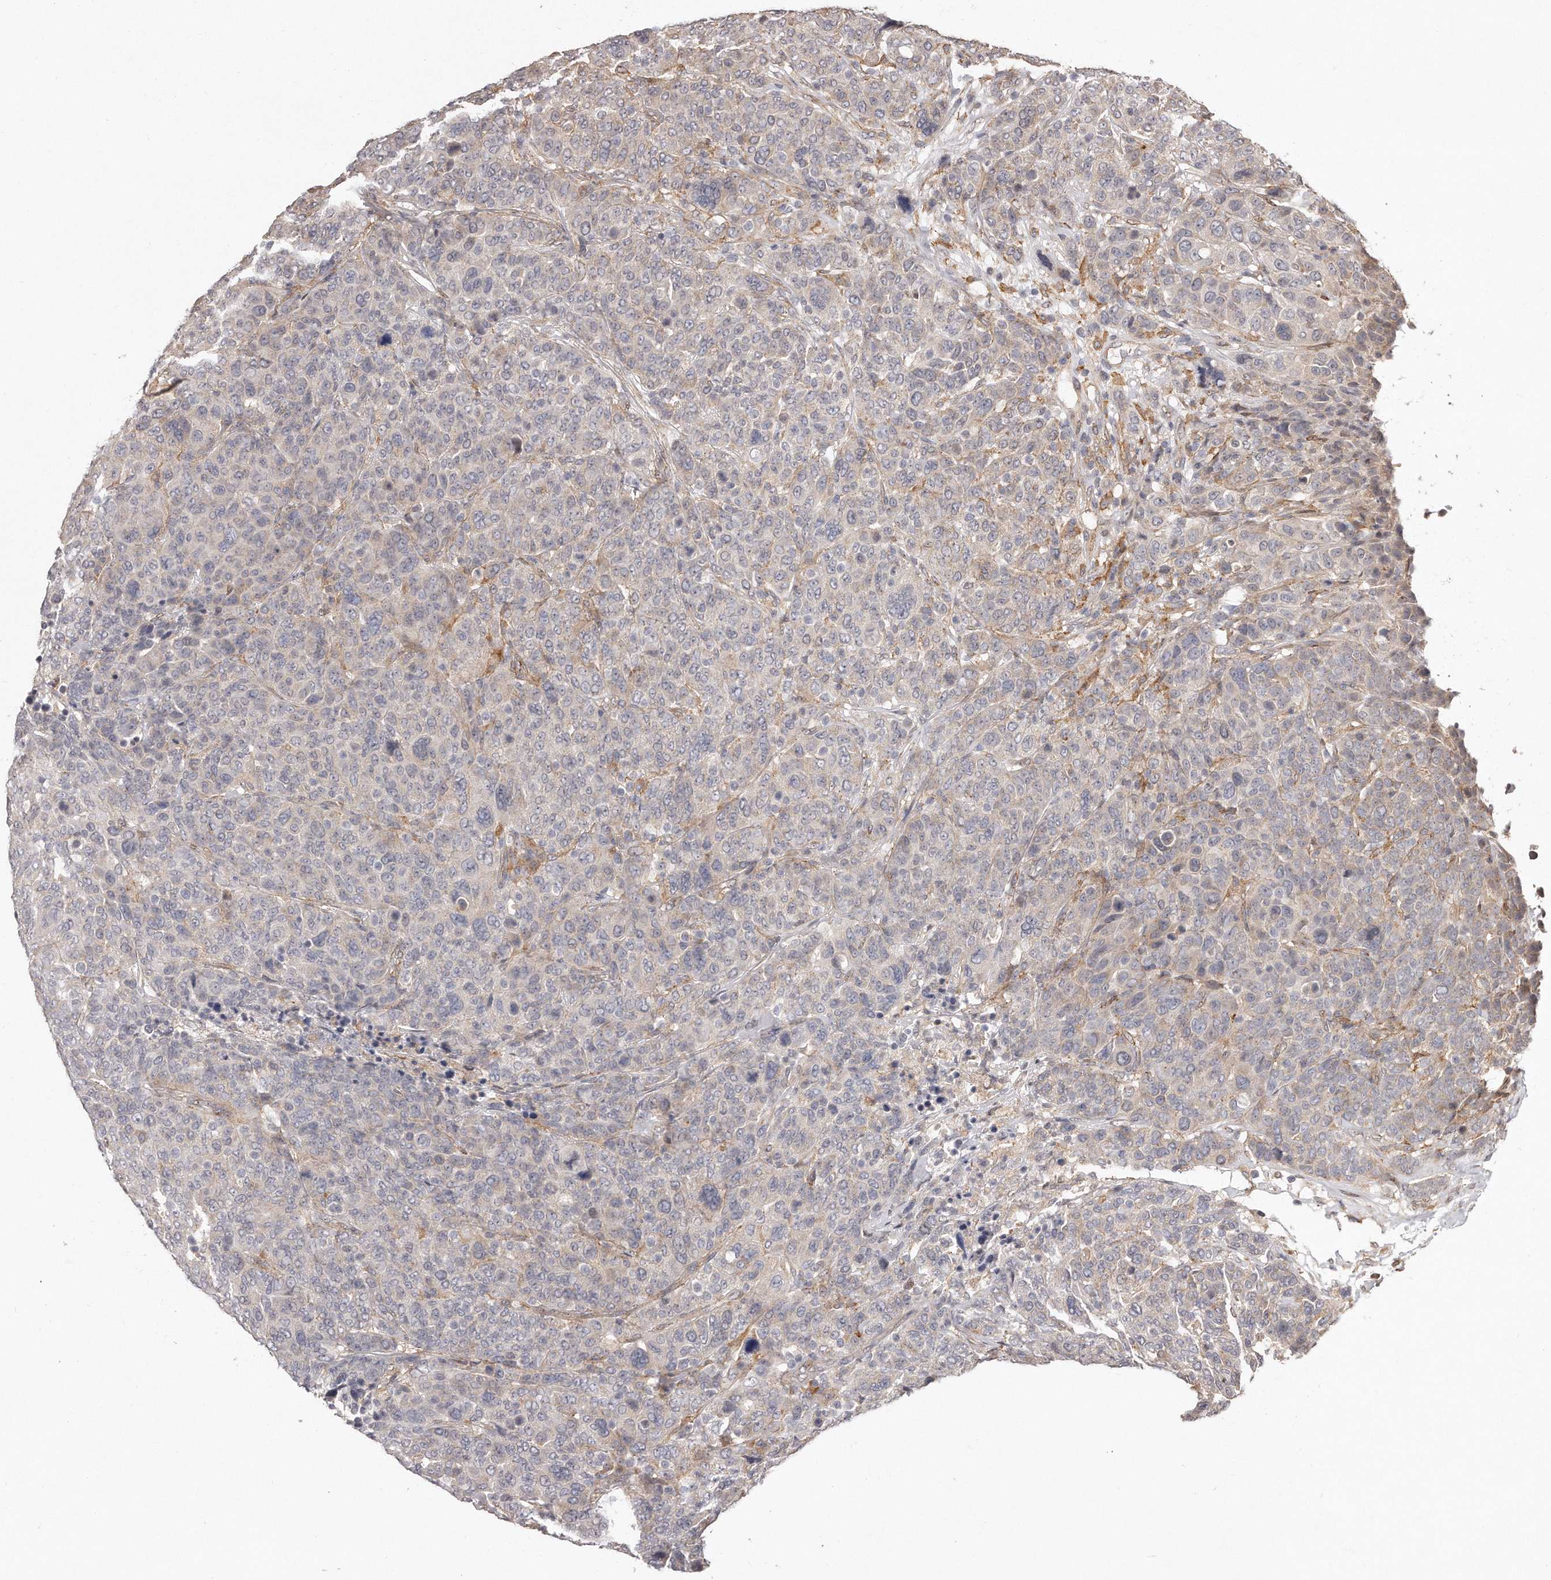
{"staining": {"intensity": "negative", "quantity": "none", "location": "none"}, "tissue": "breast cancer", "cell_type": "Tumor cells", "image_type": "cancer", "snomed": [{"axis": "morphology", "description": "Duct carcinoma"}, {"axis": "topography", "description": "Breast"}], "caption": "Breast invasive ductal carcinoma stained for a protein using IHC exhibits no expression tumor cells.", "gene": "HASPIN", "patient": {"sex": "female", "age": 37}}